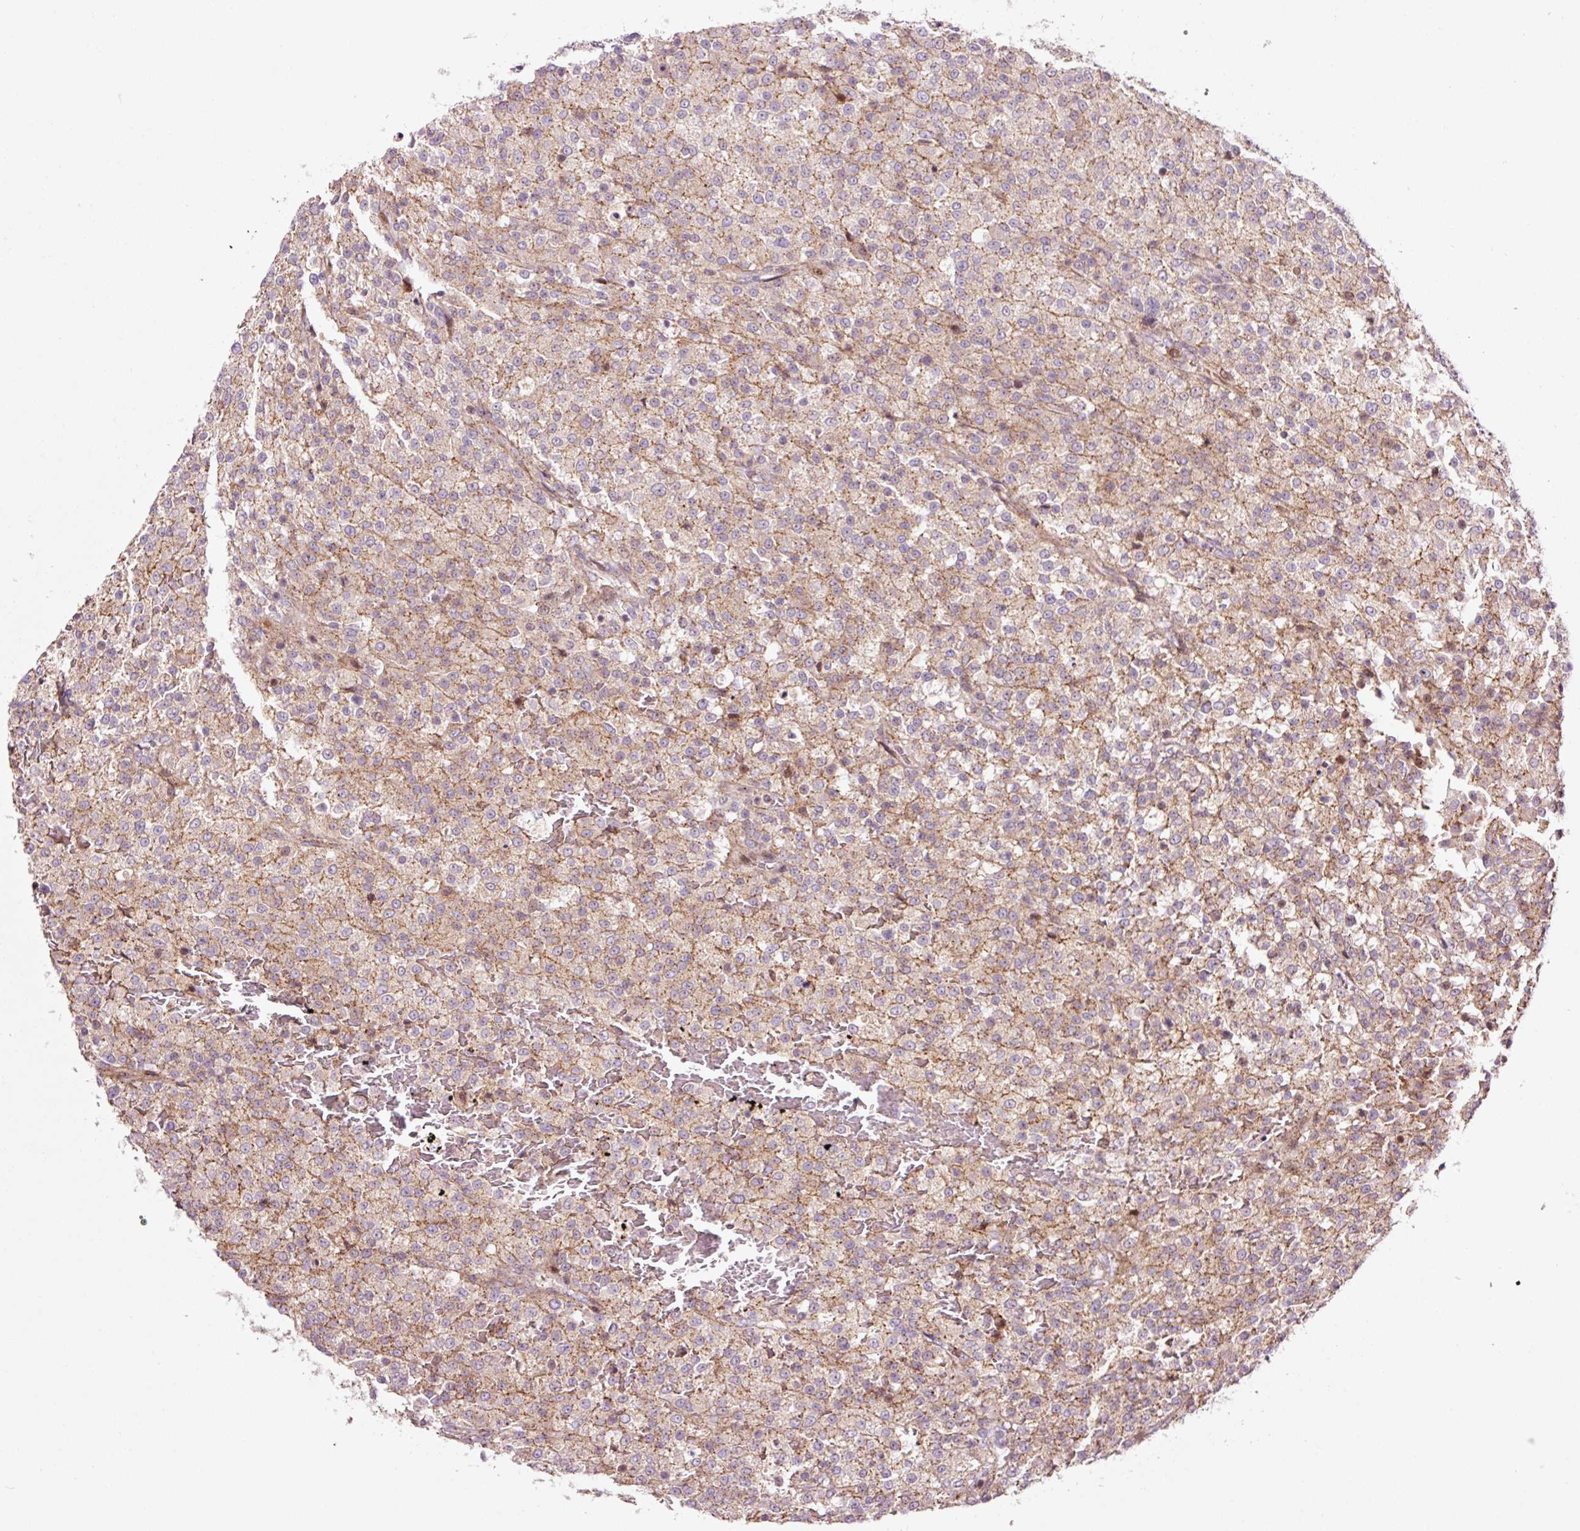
{"staining": {"intensity": "weak", "quantity": ">75%", "location": "cytoplasmic/membranous"}, "tissue": "testis cancer", "cell_type": "Tumor cells", "image_type": "cancer", "snomed": [{"axis": "morphology", "description": "Seminoma, NOS"}, {"axis": "topography", "description": "Testis"}], "caption": "Immunohistochemical staining of human testis seminoma reveals low levels of weak cytoplasmic/membranous staining in approximately >75% of tumor cells. The protein of interest is shown in brown color, while the nuclei are stained blue.", "gene": "ANKRD20A1", "patient": {"sex": "male", "age": 59}}